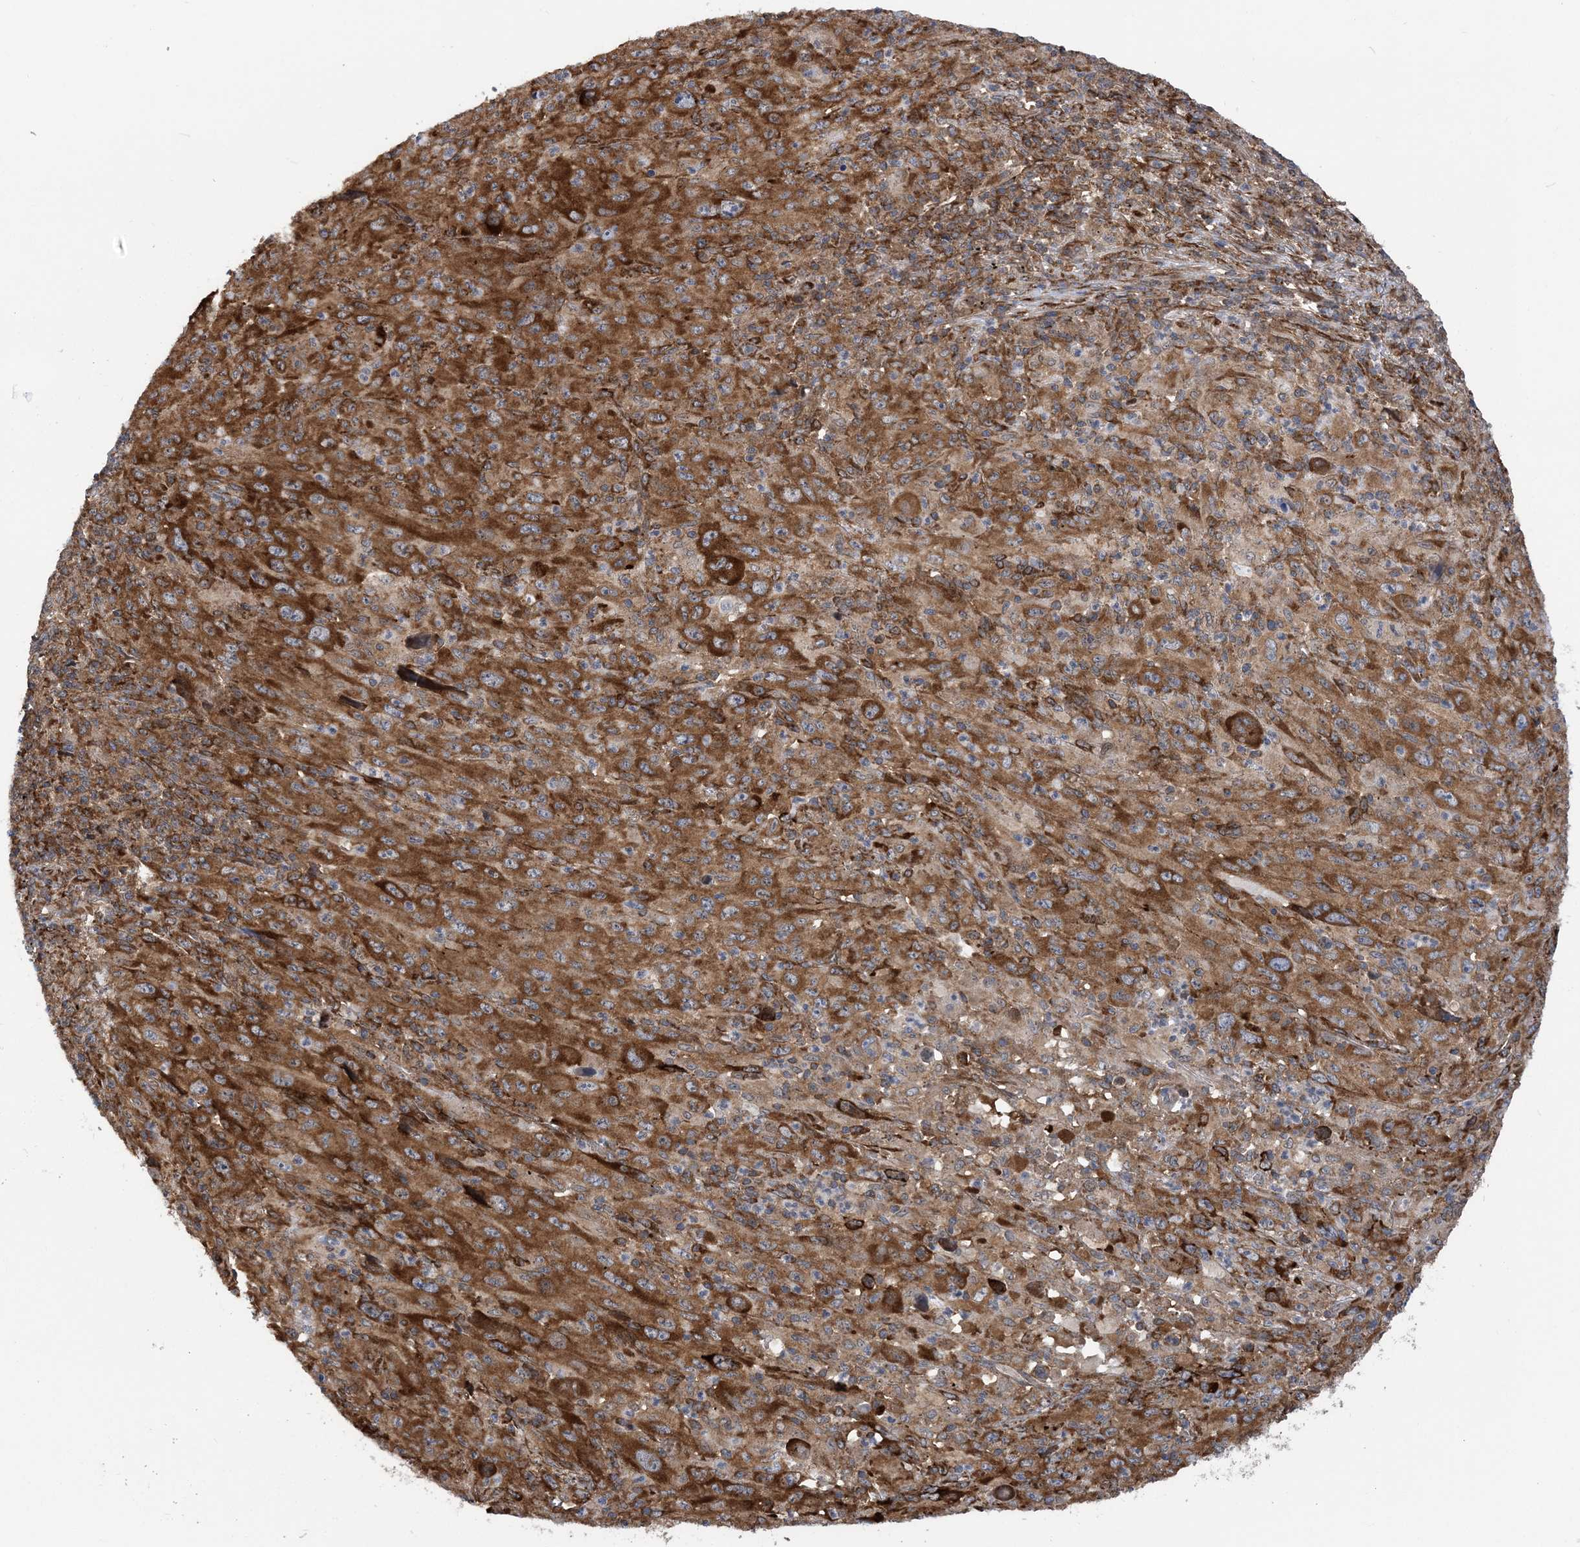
{"staining": {"intensity": "moderate", "quantity": ">75%", "location": "cytoplasmic/membranous"}, "tissue": "melanoma", "cell_type": "Tumor cells", "image_type": "cancer", "snomed": [{"axis": "morphology", "description": "Malignant melanoma, Metastatic site"}, {"axis": "topography", "description": "Skin"}], "caption": "Immunohistochemical staining of human malignant melanoma (metastatic site) shows moderate cytoplasmic/membranous protein positivity in about >75% of tumor cells.", "gene": "PHF1", "patient": {"sex": "female", "age": 56}}